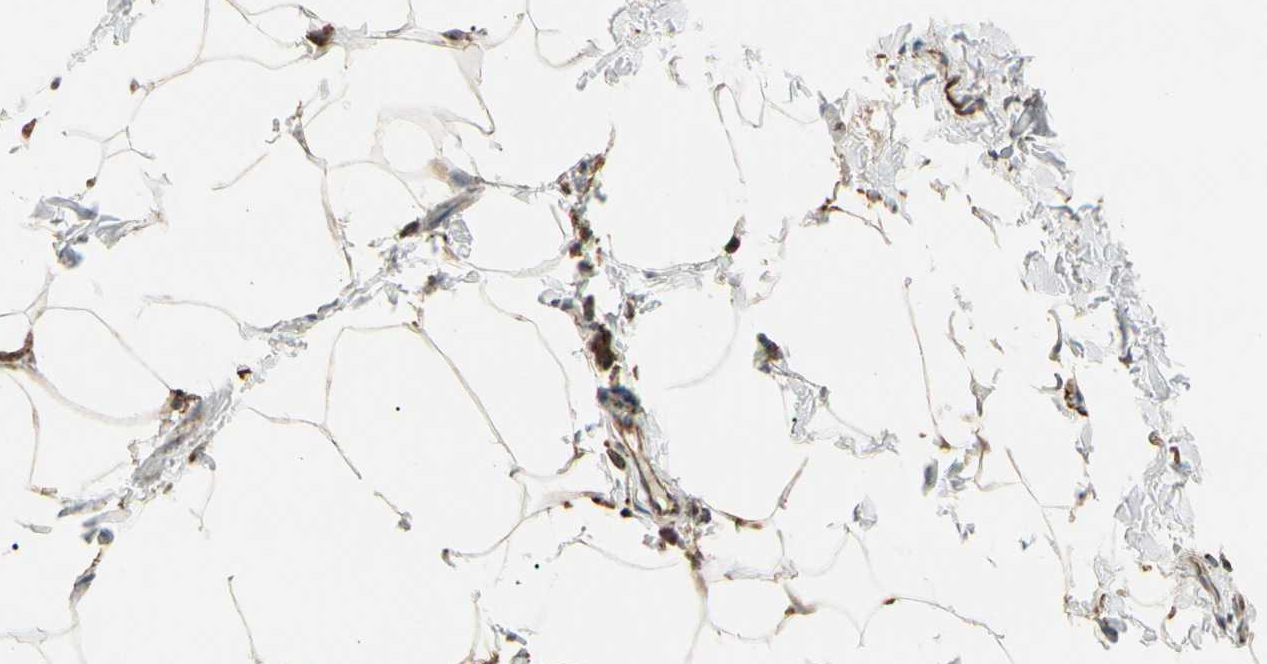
{"staining": {"intensity": "moderate", "quantity": ">75%", "location": "cytoplasmic/membranous"}, "tissue": "adipose tissue", "cell_type": "Adipocytes", "image_type": "normal", "snomed": [{"axis": "morphology", "description": "Normal tissue, NOS"}, {"axis": "topography", "description": "Vascular tissue"}], "caption": "IHC (DAB) staining of unremarkable human adipose tissue displays moderate cytoplasmic/membranous protein staining in approximately >75% of adipocytes. (brown staining indicates protein expression, while blue staining denotes nuclei).", "gene": "HSP90B1", "patient": {"sex": "male", "age": 41}}